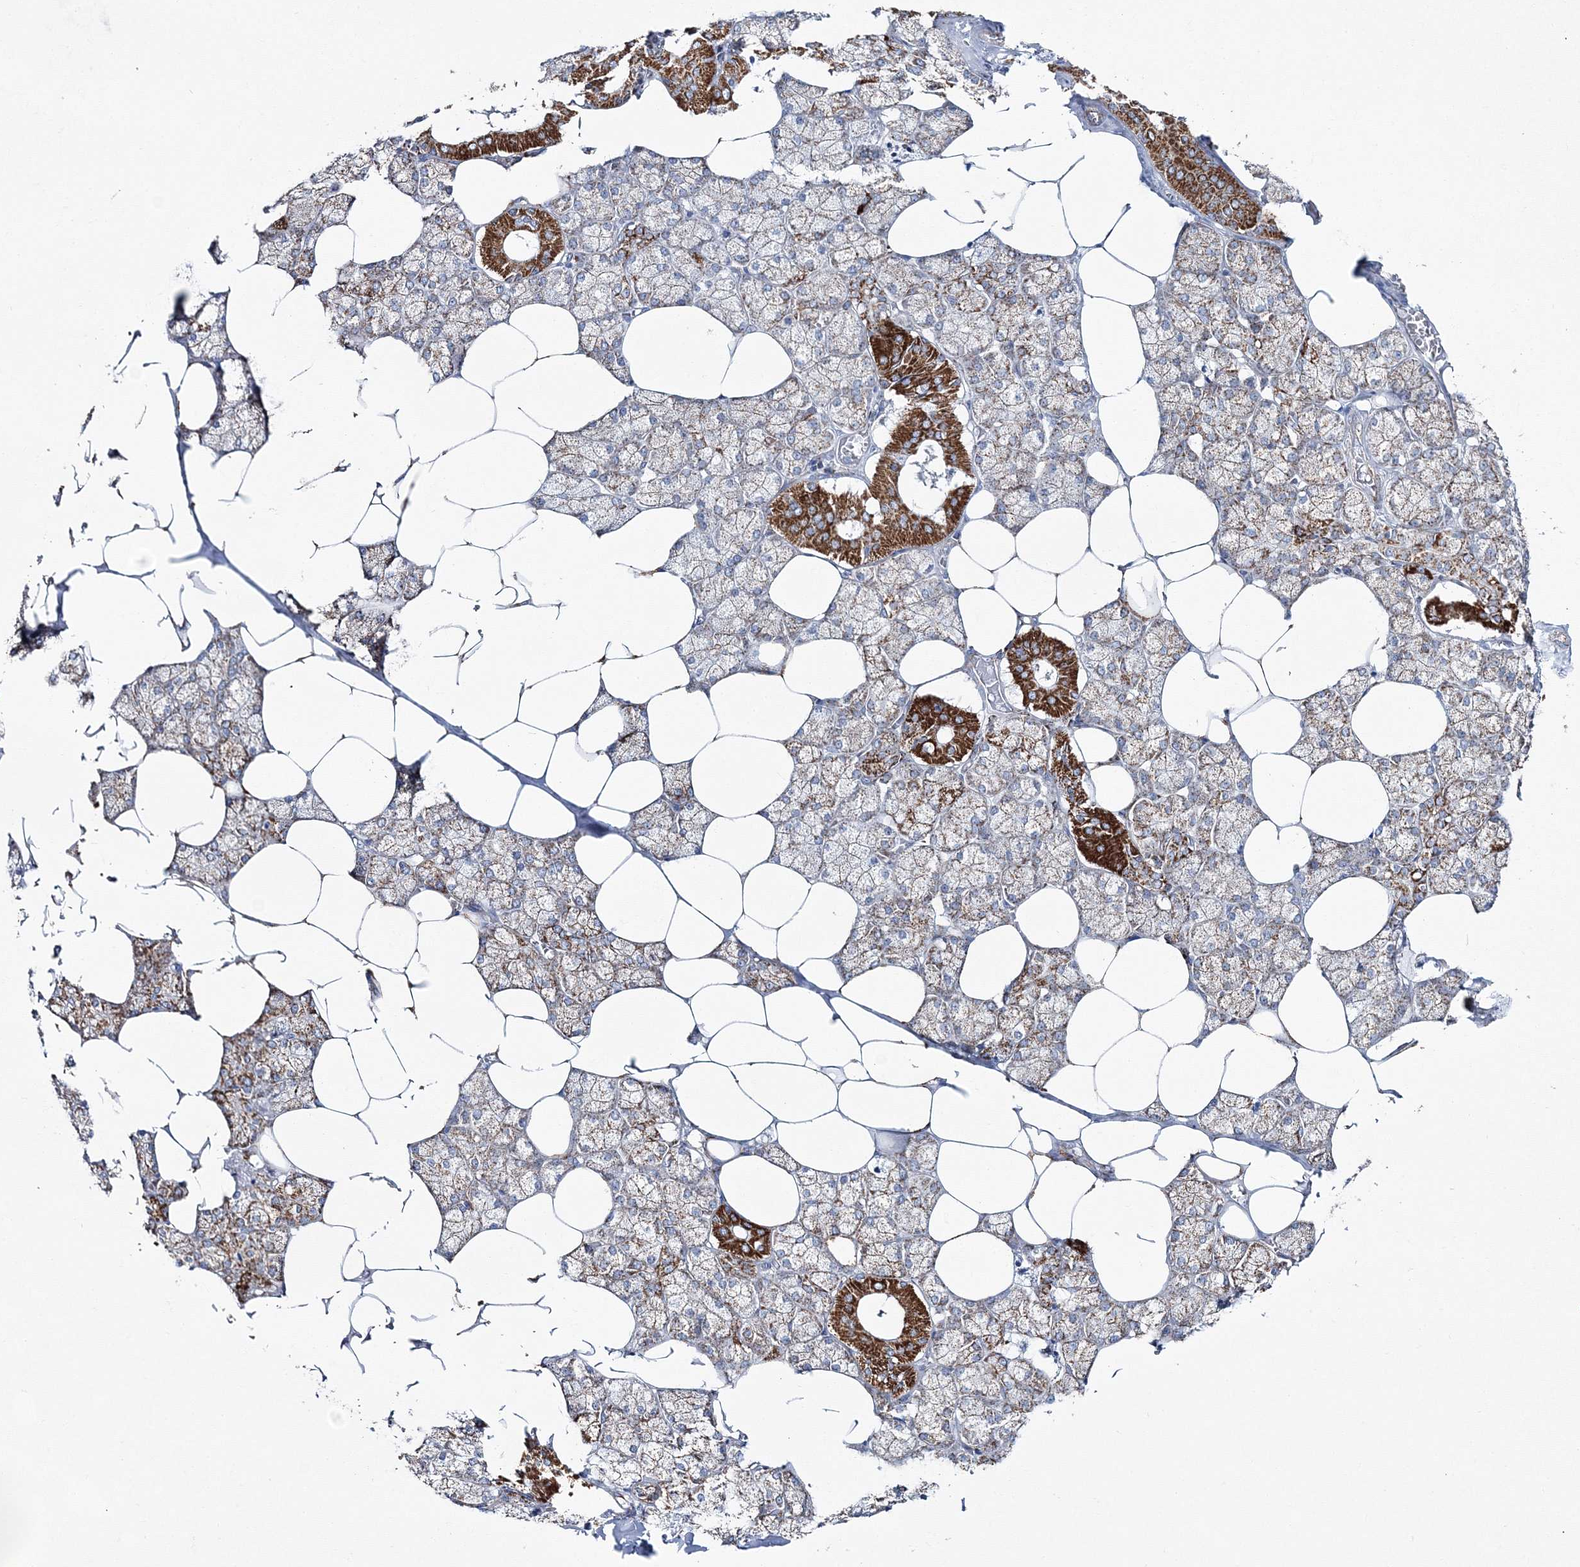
{"staining": {"intensity": "strong", "quantity": "<25%", "location": "cytoplasmic/membranous"}, "tissue": "salivary gland", "cell_type": "Glandular cells", "image_type": "normal", "snomed": [{"axis": "morphology", "description": "Normal tissue, NOS"}, {"axis": "topography", "description": "Salivary gland"}], "caption": "The immunohistochemical stain highlights strong cytoplasmic/membranous expression in glandular cells of unremarkable salivary gland. The protein is shown in brown color, while the nuclei are stained blue.", "gene": "HIBCH", "patient": {"sex": "male", "age": 62}}